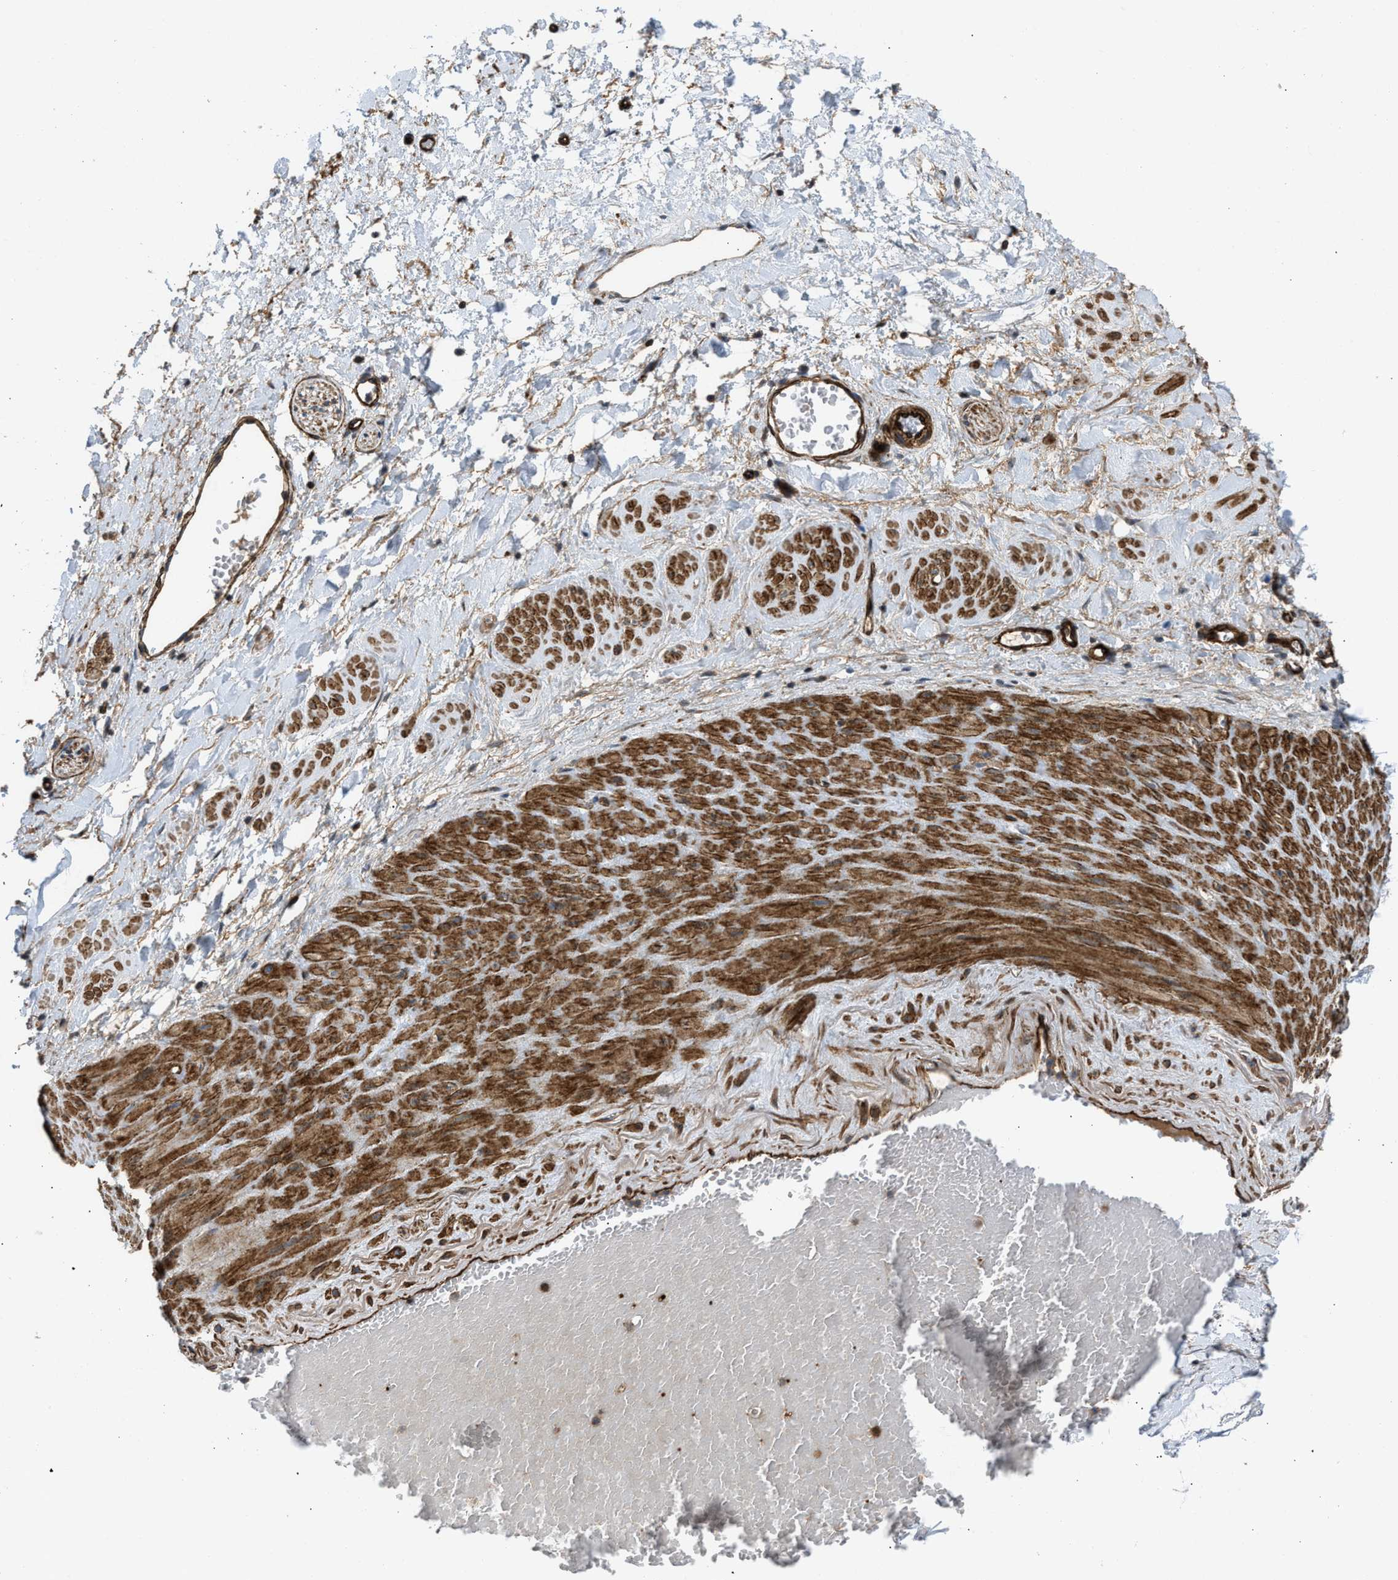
{"staining": {"intensity": "moderate", "quantity": ">75%", "location": "cytoplasmic/membranous"}, "tissue": "adipose tissue", "cell_type": "Adipocytes", "image_type": "normal", "snomed": [{"axis": "morphology", "description": "Normal tissue, NOS"}, {"axis": "topography", "description": "Soft tissue"}, {"axis": "topography", "description": "Vascular tissue"}], "caption": "A photomicrograph showing moderate cytoplasmic/membranous positivity in about >75% of adipocytes in unremarkable adipose tissue, as visualized by brown immunohistochemical staining.", "gene": "NYNRIN", "patient": {"sex": "female", "age": 35}}